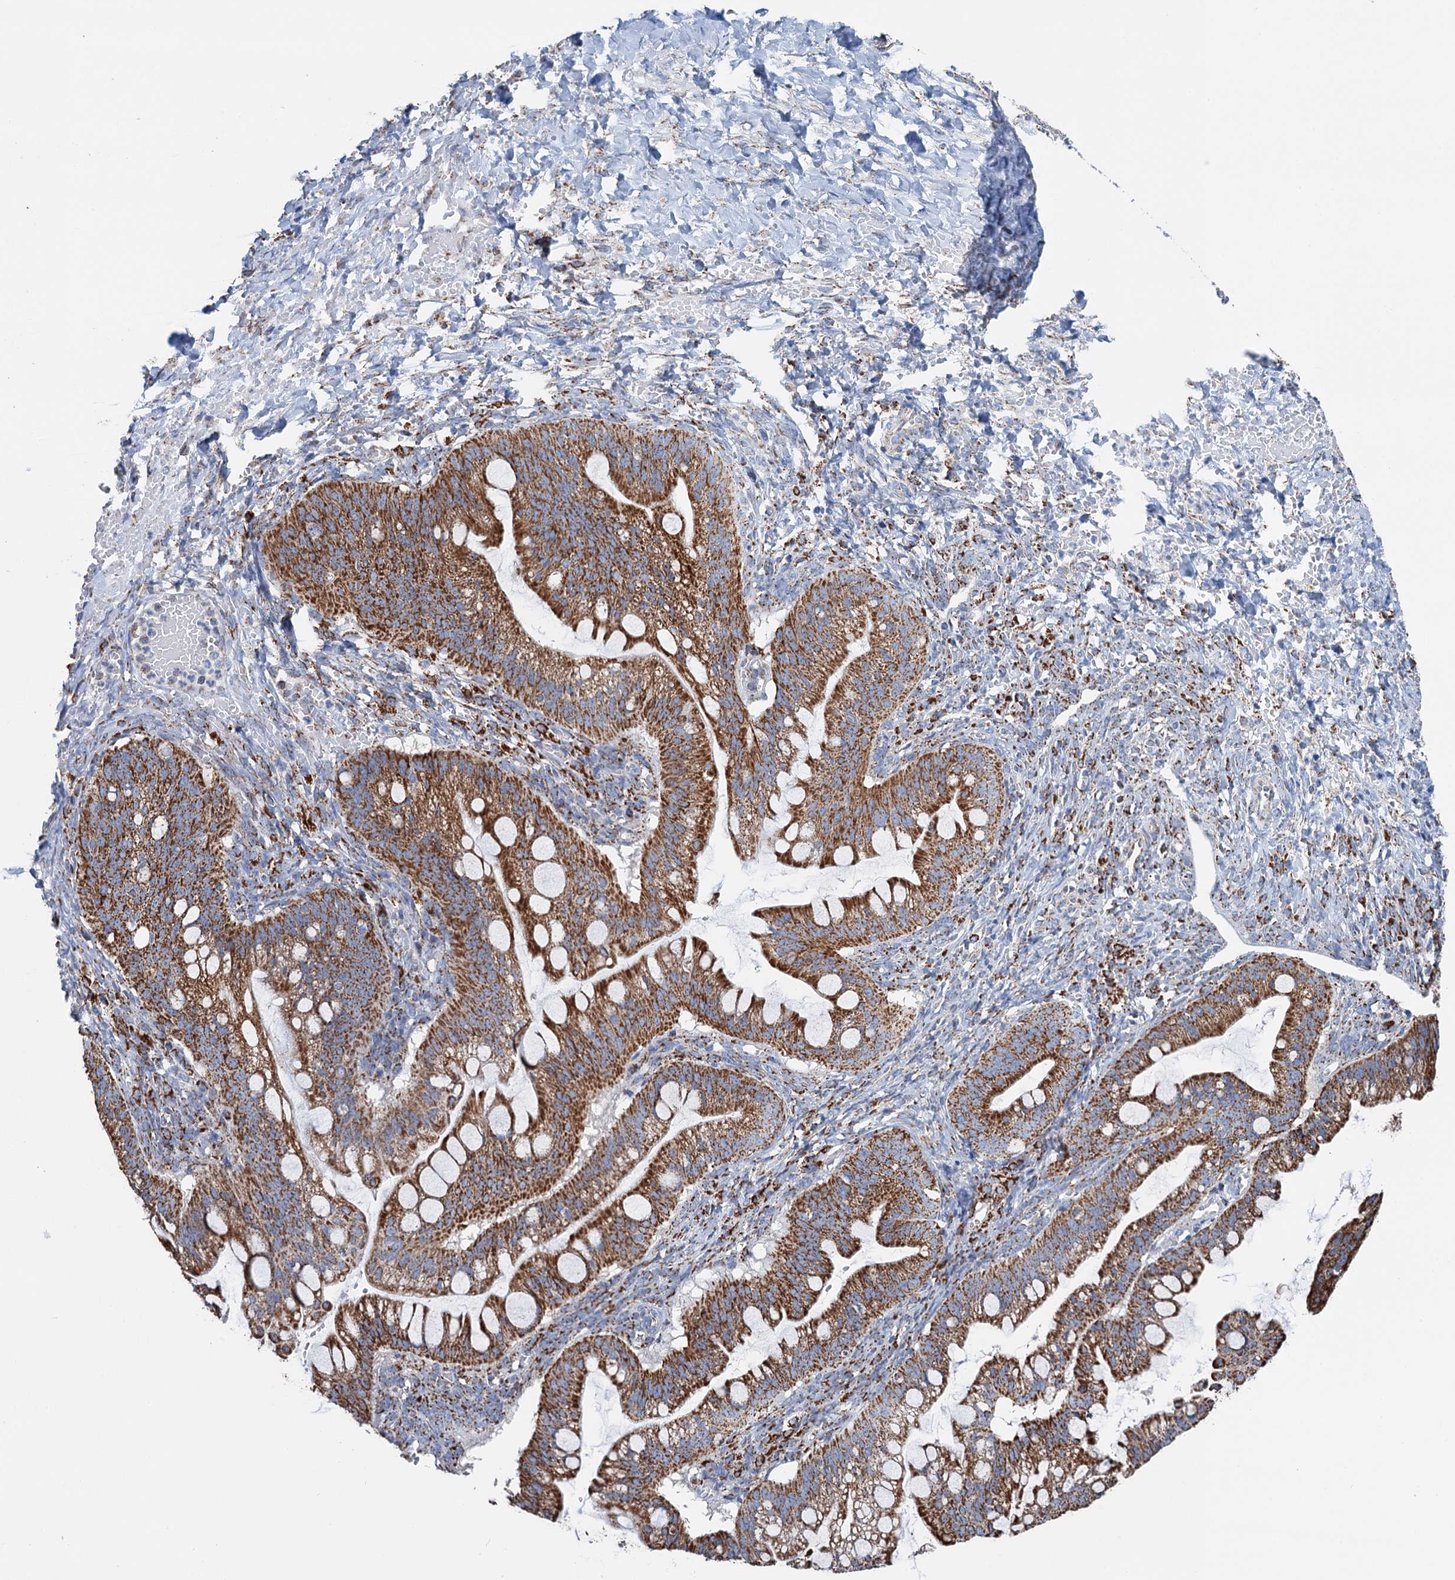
{"staining": {"intensity": "strong", "quantity": ">75%", "location": "cytoplasmic/membranous"}, "tissue": "ovarian cancer", "cell_type": "Tumor cells", "image_type": "cancer", "snomed": [{"axis": "morphology", "description": "Cystadenocarcinoma, mucinous, NOS"}, {"axis": "topography", "description": "Ovary"}], "caption": "Protein expression analysis of ovarian mucinous cystadenocarcinoma exhibits strong cytoplasmic/membranous positivity in approximately >75% of tumor cells.", "gene": "IVD", "patient": {"sex": "female", "age": 73}}